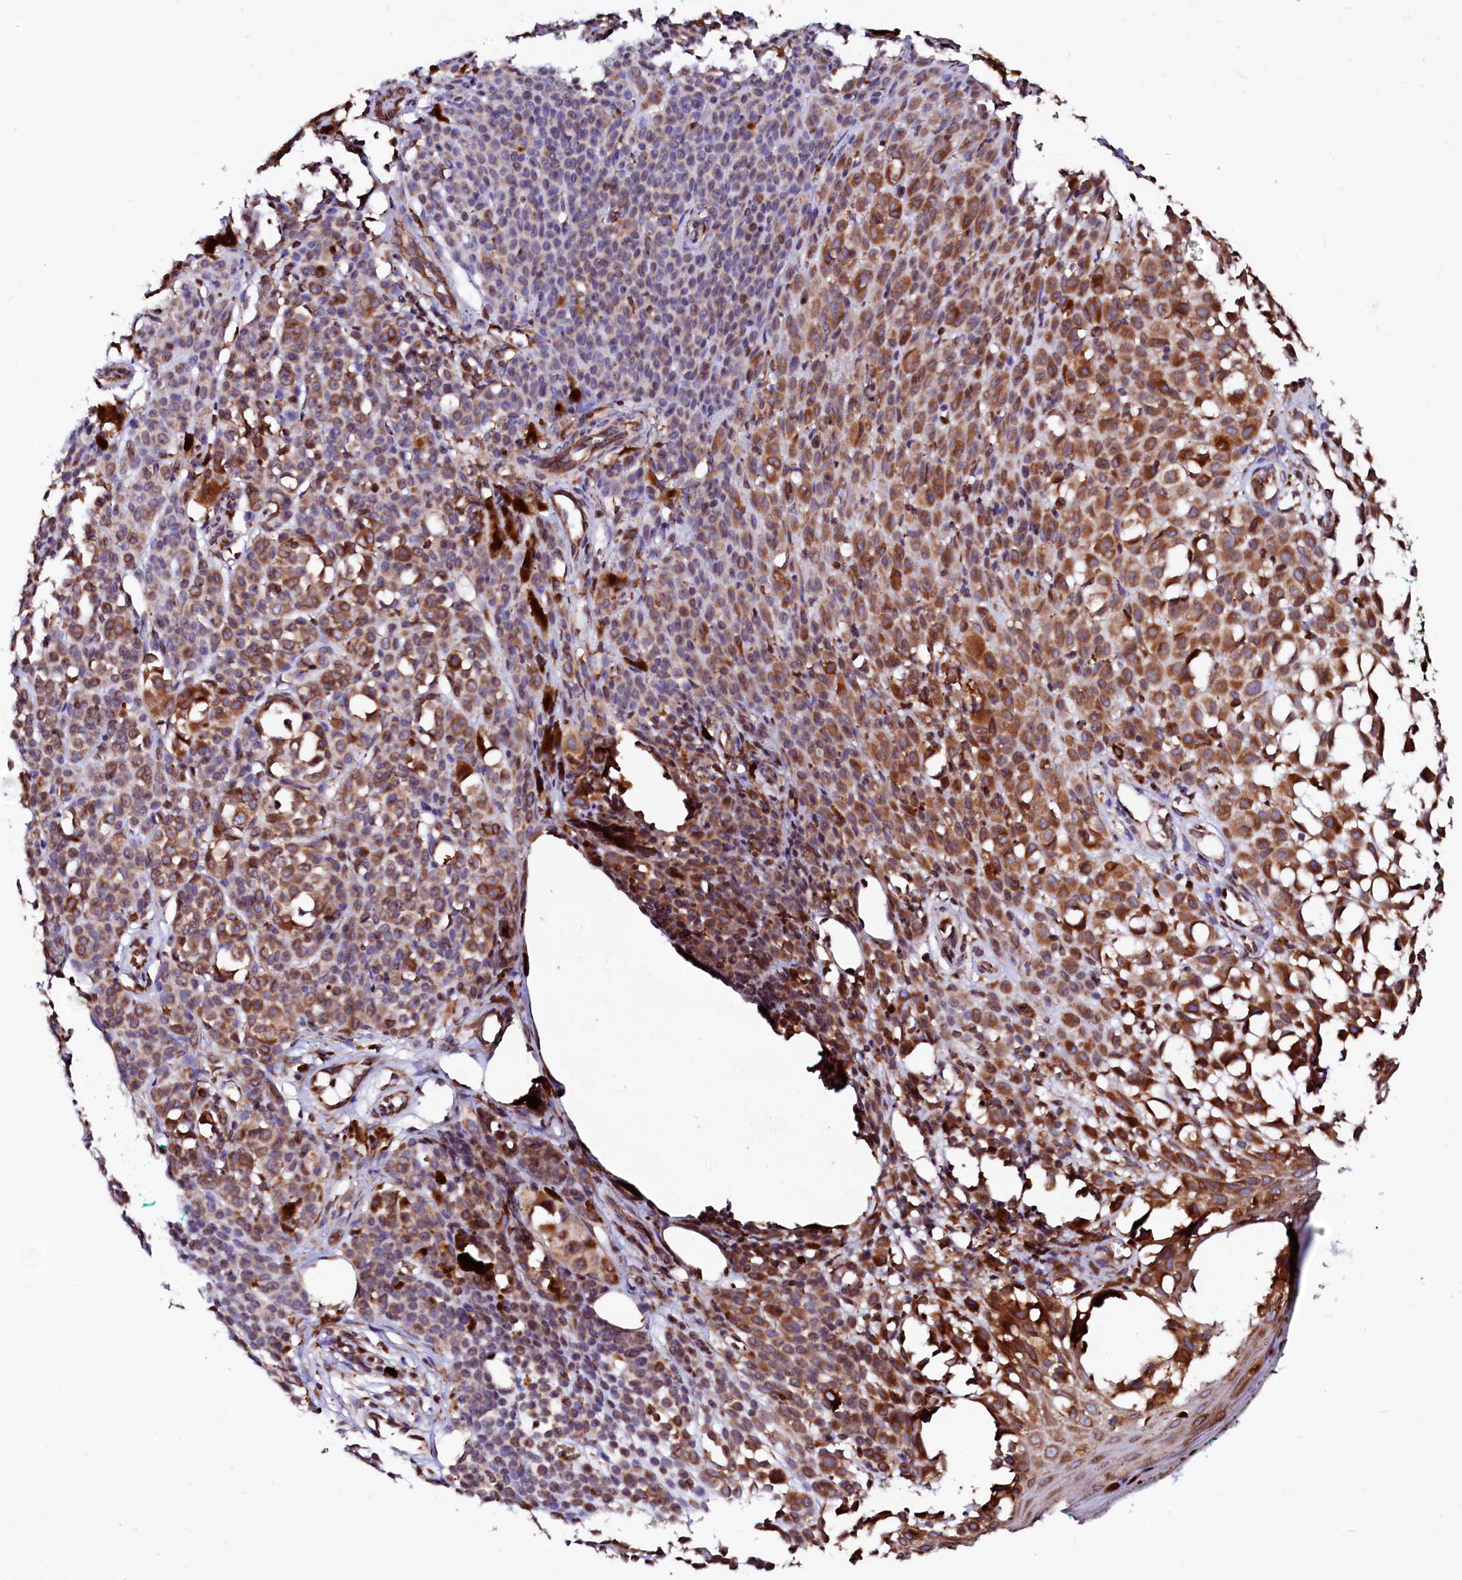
{"staining": {"intensity": "moderate", "quantity": ">75%", "location": "cytoplasmic/membranous"}, "tissue": "melanoma", "cell_type": "Tumor cells", "image_type": "cancer", "snomed": [{"axis": "morphology", "description": "Malignant melanoma, NOS"}, {"axis": "topography", "description": "Skin of leg"}], "caption": "Brown immunohistochemical staining in human malignant melanoma reveals moderate cytoplasmic/membranous positivity in approximately >75% of tumor cells.", "gene": "DERL1", "patient": {"sex": "female", "age": 72}}